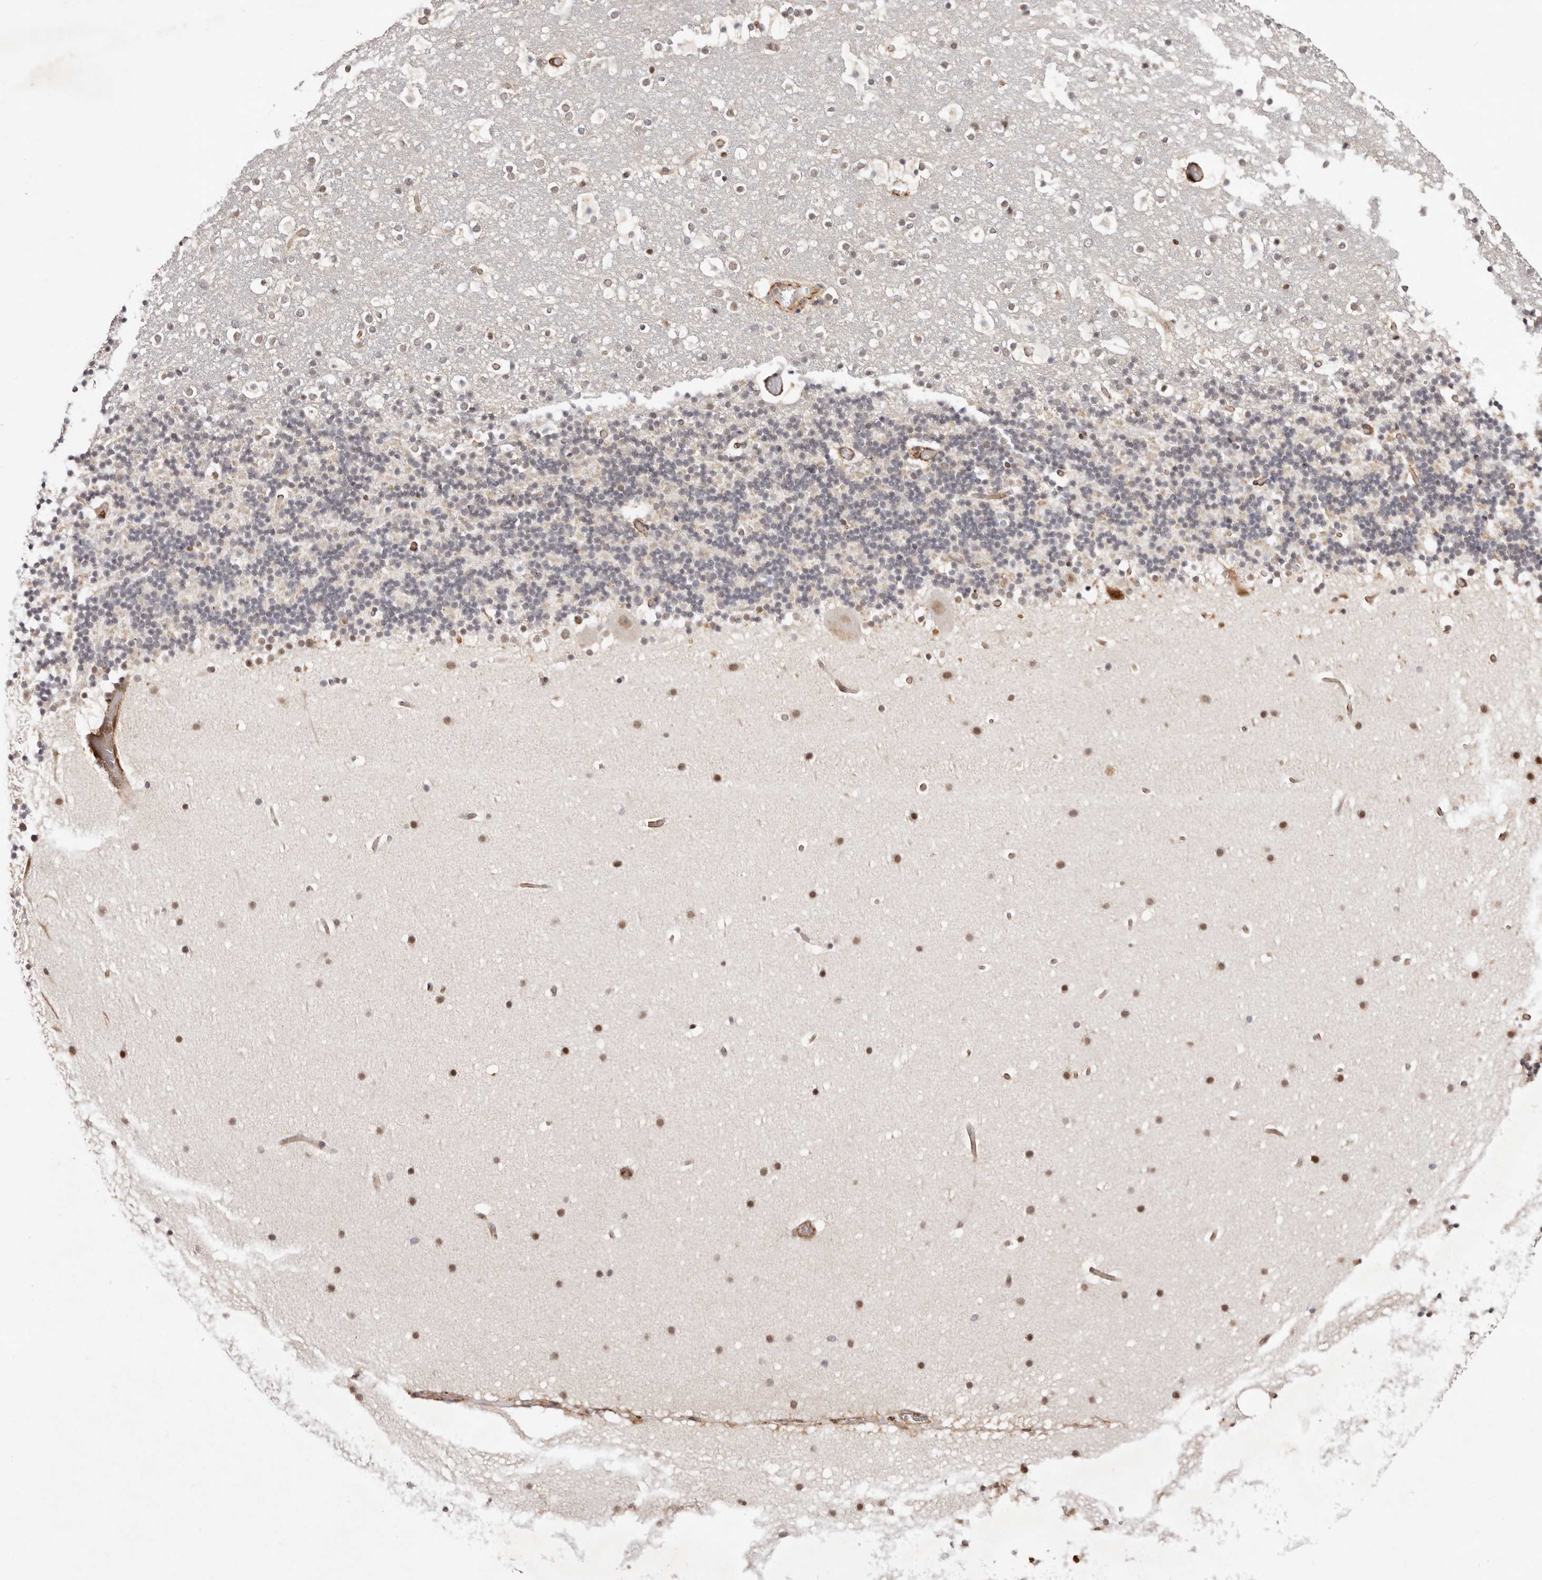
{"staining": {"intensity": "moderate", "quantity": "<25%", "location": "cytoplasmic/membranous"}, "tissue": "cerebellum", "cell_type": "Cells in granular layer", "image_type": "normal", "snomed": [{"axis": "morphology", "description": "Normal tissue, NOS"}, {"axis": "topography", "description": "Cerebellum"}], "caption": "Cells in granular layer exhibit moderate cytoplasmic/membranous expression in about <25% of cells in benign cerebellum.", "gene": "BCL2L15", "patient": {"sex": "male", "age": 57}}